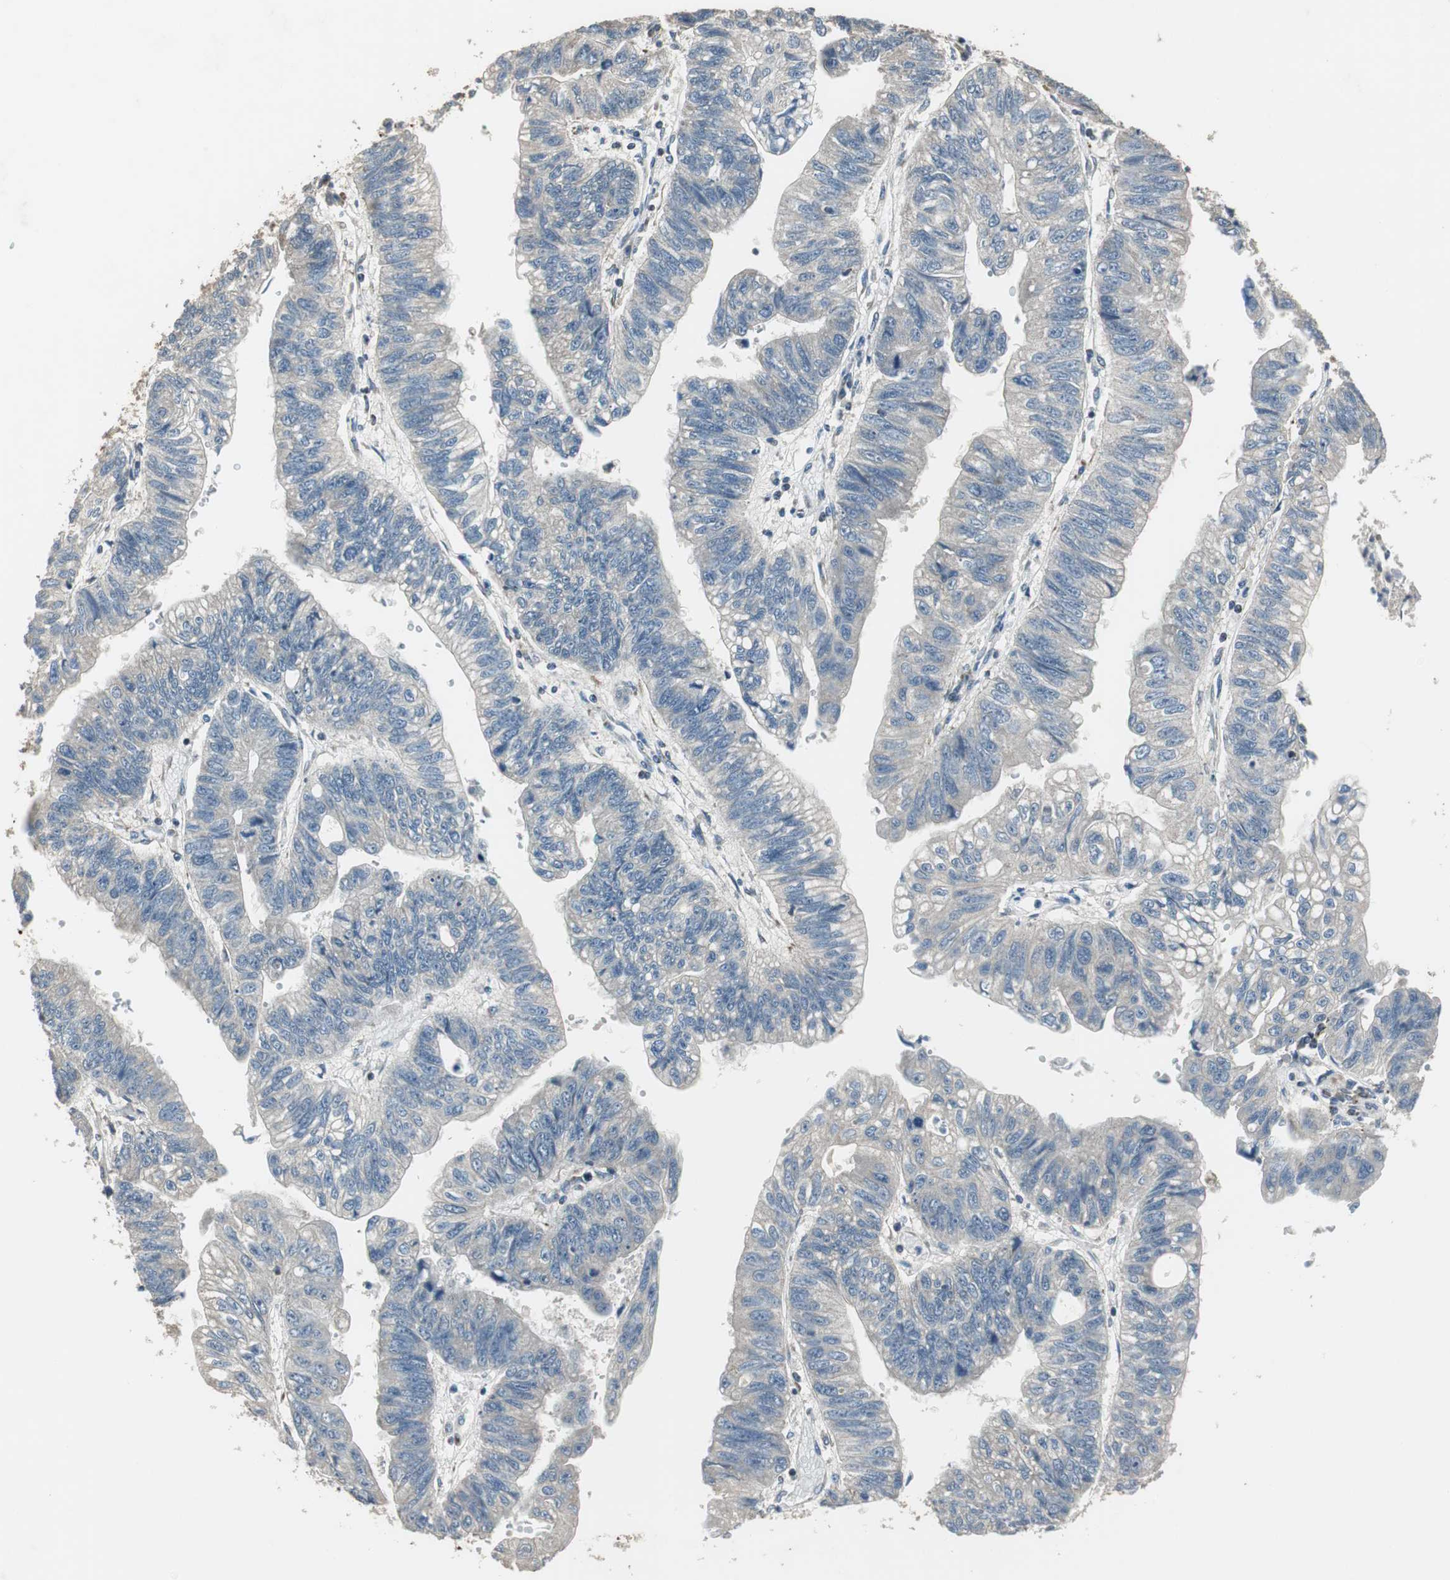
{"staining": {"intensity": "weak", "quantity": "25%-75%", "location": "cytoplasmic/membranous"}, "tissue": "stomach cancer", "cell_type": "Tumor cells", "image_type": "cancer", "snomed": [{"axis": "morphology", "description": "Adenocarcinoma, NOS"}, {"axis": "topography", "description": "Stomach"}], "caption": "This micrograph demonstrates immunohistochemistry (IHC) staining of human stomach cancer, with low weak cytoplasmic/membranous expression in approximately 25%-75% of tumor cells.", "gene": "MSTO1", "patient": {"sex": "male", "age": 59}}